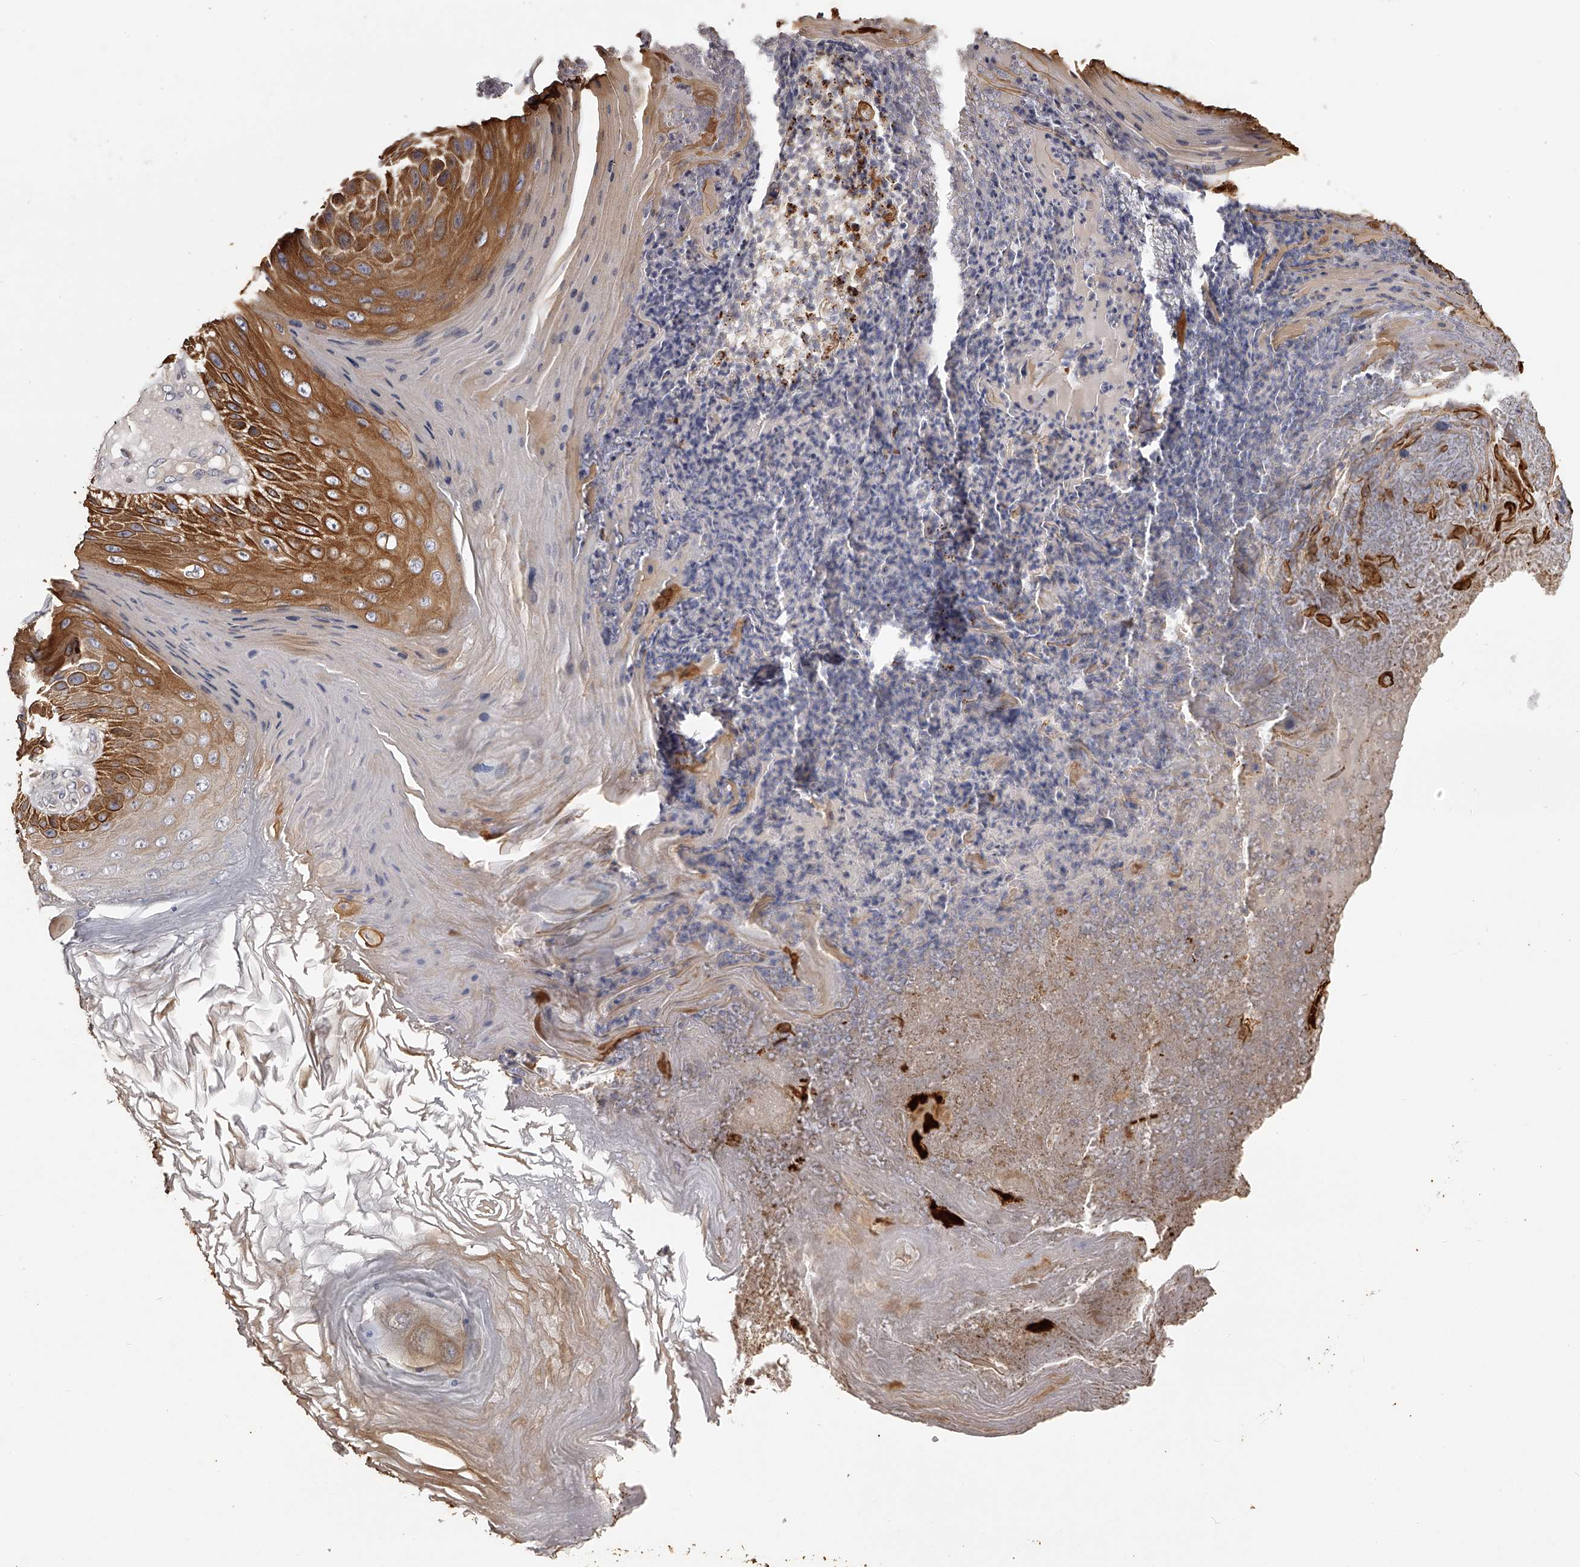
{"staining": {"intensity": "strong", "quantity": ">75%", "location": "cytoplasmic/membranous"}, "tissue": "skin cancer", "cell_type": "Tumor cells", "image_type": "cancer", "snomed": [{"axis": "morphology", "description": "Squamous cell carcinoma, NOS"}, {"axis": "topography", "description": "Skin"}], "caption": "A photomicrograph showing strong cytoplasmic/membranous expression in about >75% of tumor cells in skin cancer (squamous cell carcinoma), as visualized by brown immunohistochemical staining.", "gene": "TNN", "patient": {"sex": "female", "age": 88}}